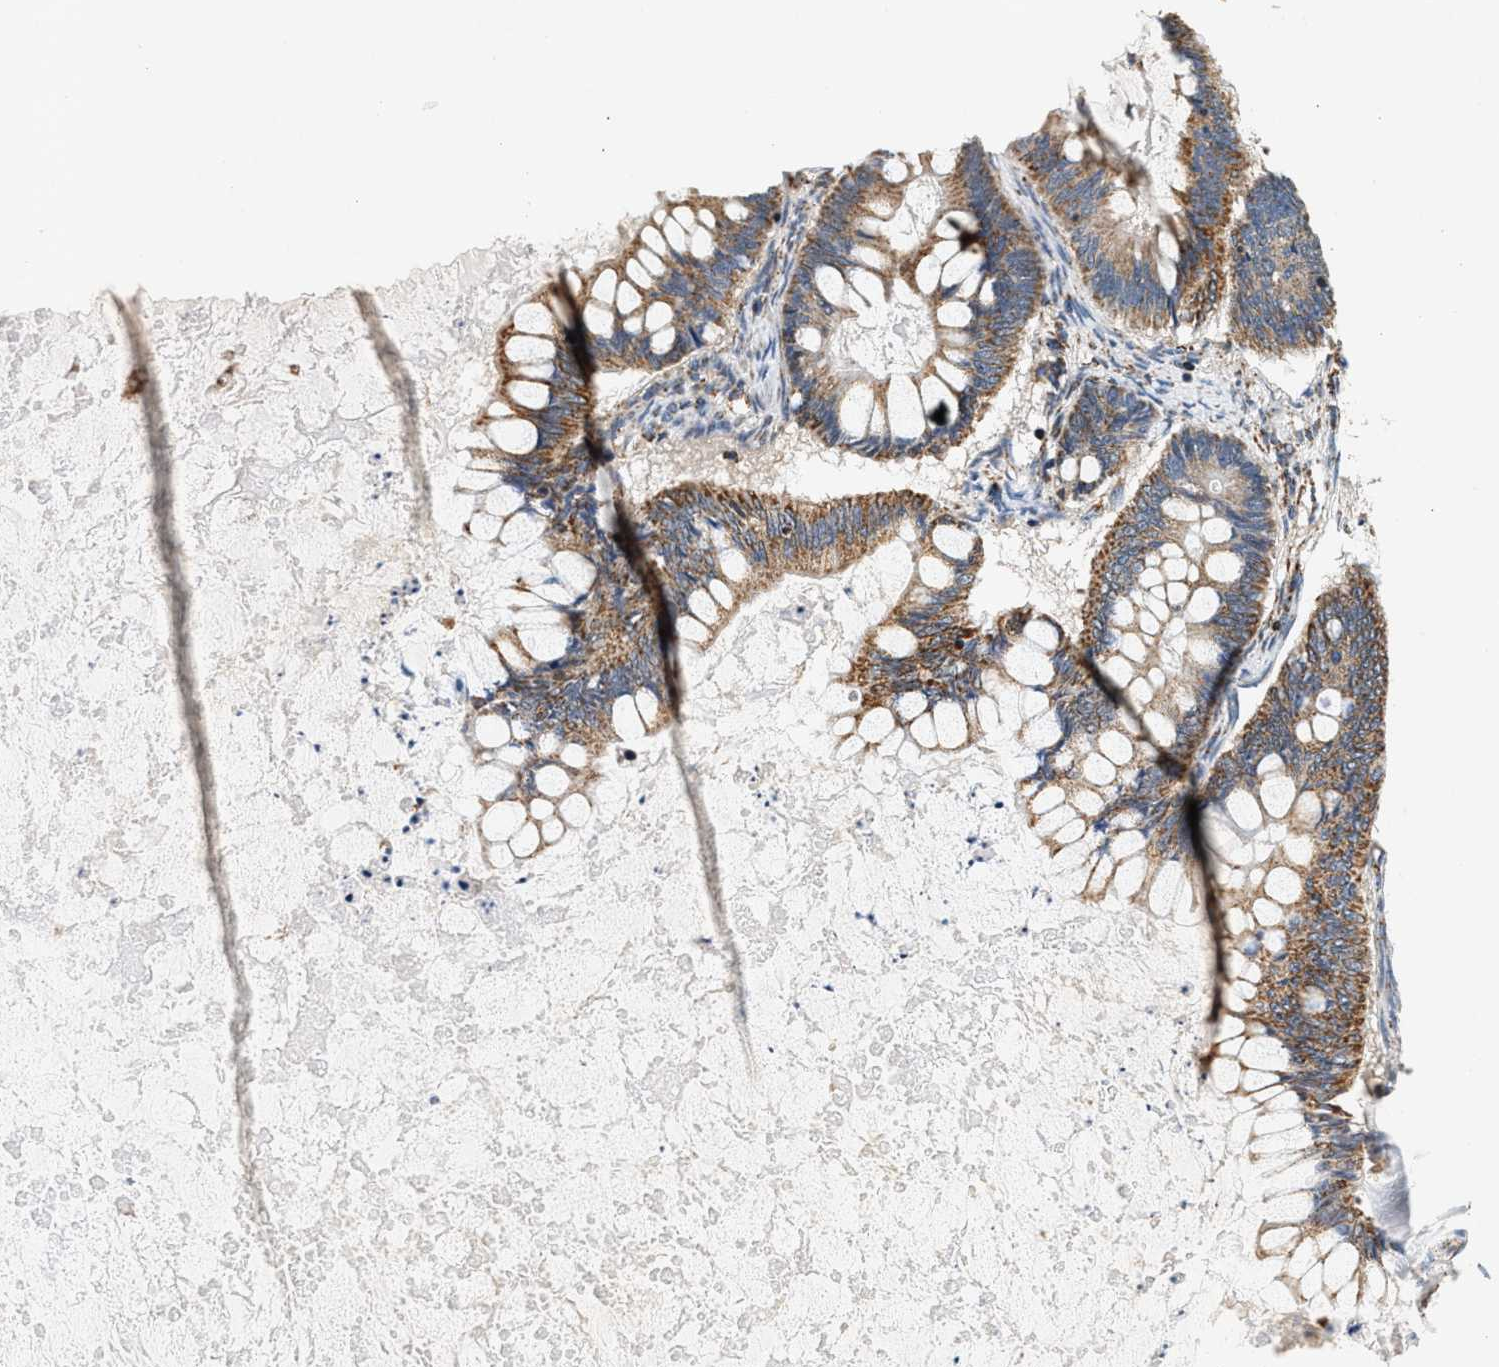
{"staining": {"intensity": "moderate", "quantity": ">75%", "location": "cytoplasmic/membranous"}, "tissue": "ovarian cancer", "cell_type": "Tumor cells", "image_type": "cancer", "snomed": [{"axis": "morphology", "description": "Cystadenocarcinoma, mucinous, NOS"}, {"axis": "topography", "description": "Ovary"}], "caption": "Tumor cells show medium levels of moderate cytoplasmic/membranous expression in approximately >75% of cells in human ovarian cancer.", "gene": "PDE1A", "patient": {"sex": "female", "age": 61}}